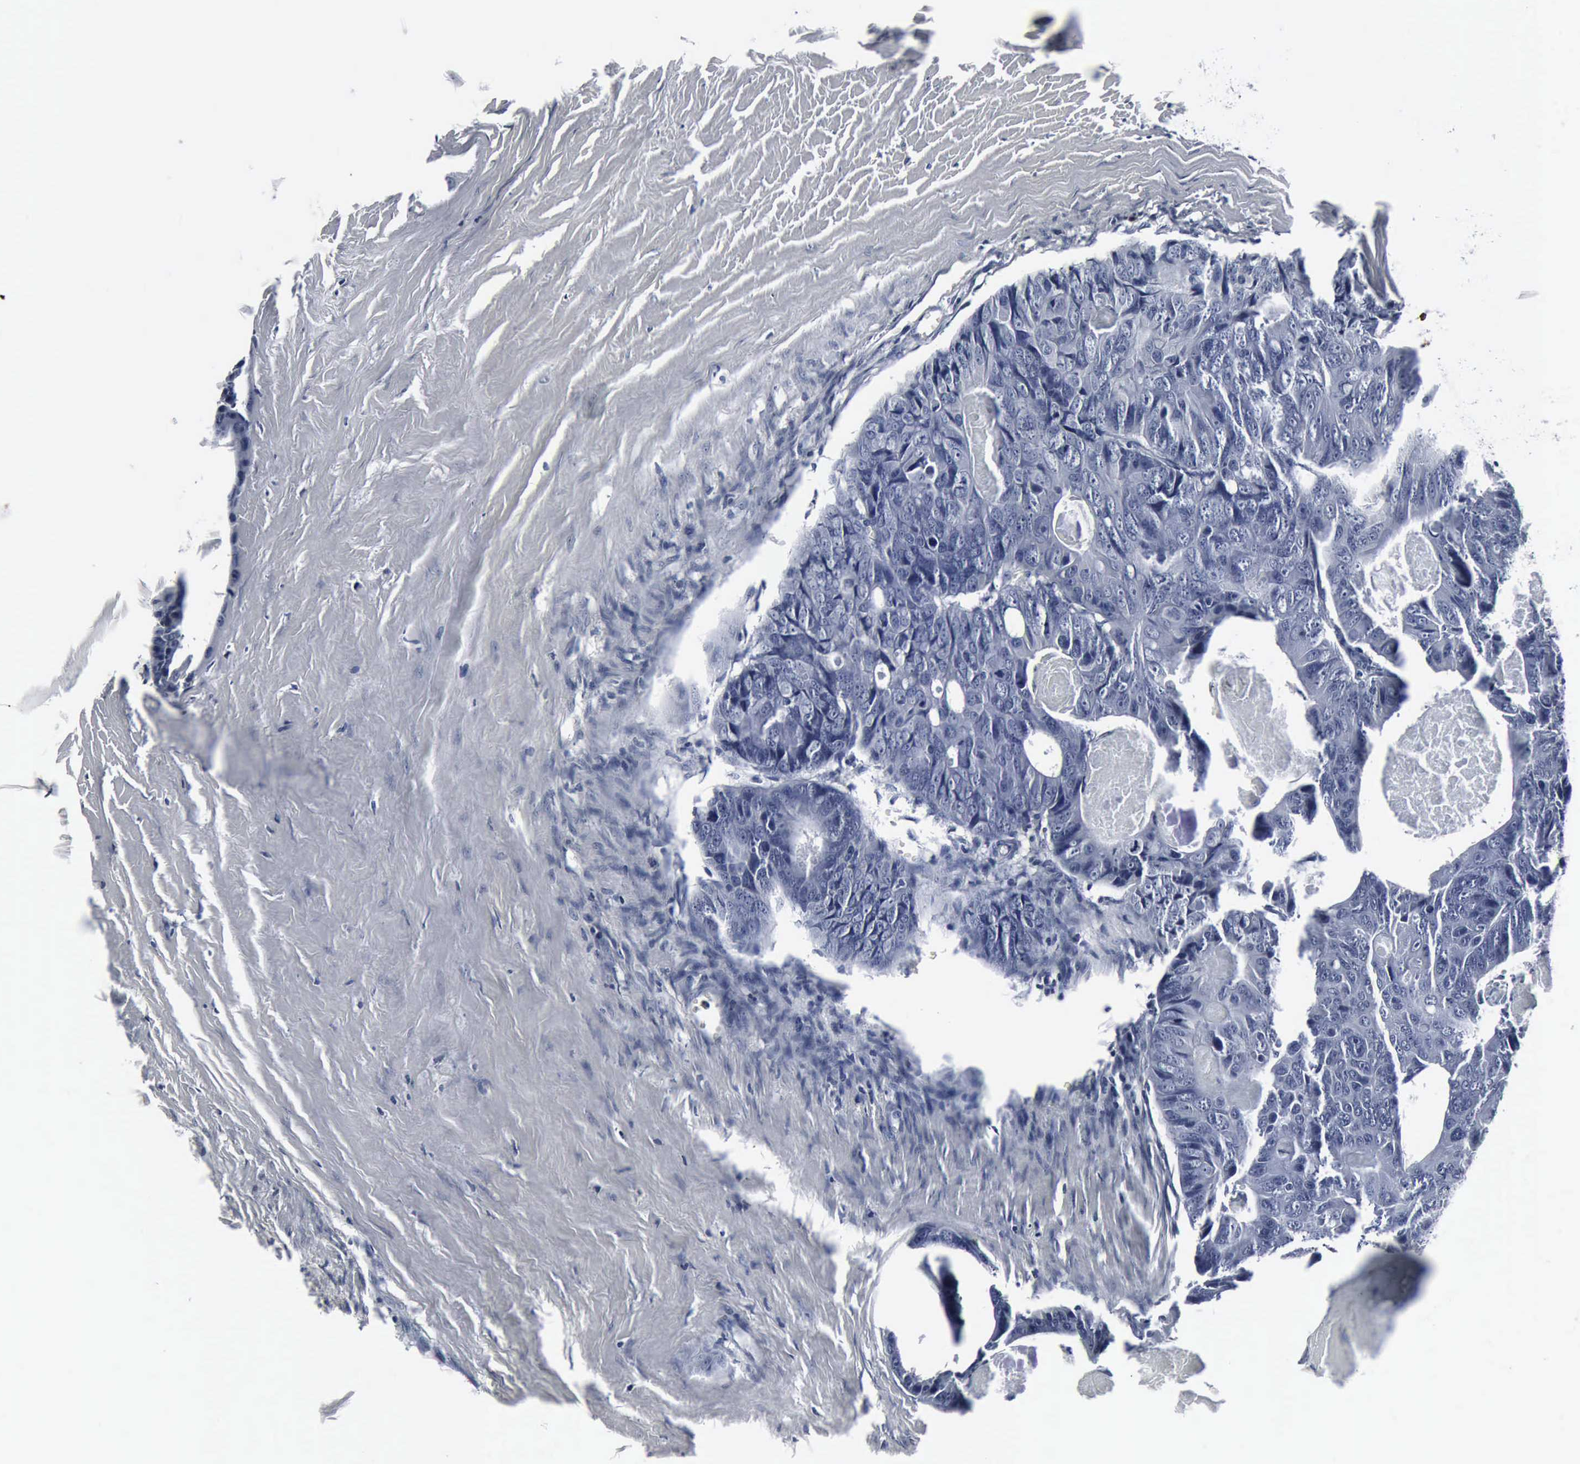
{"staining": {"intensity": "negative", "quantity": "none", "location": "none"}, "tissue": "colorectal cancer", "cell_type": "Tumor cells", "image_type": "cancer", "snomed": [{"axis": "morphology", "description": "Adenocarcinoma, NOS"}, {"axis": "topography", "description": "Colon"}], "caption": "Colorectal adenocarcinoma was stained to show a protein in brown. There is no significant expression in tumor cells.", "gene": "SNAP25", "patient": {"sex": "female", "age": 55}}